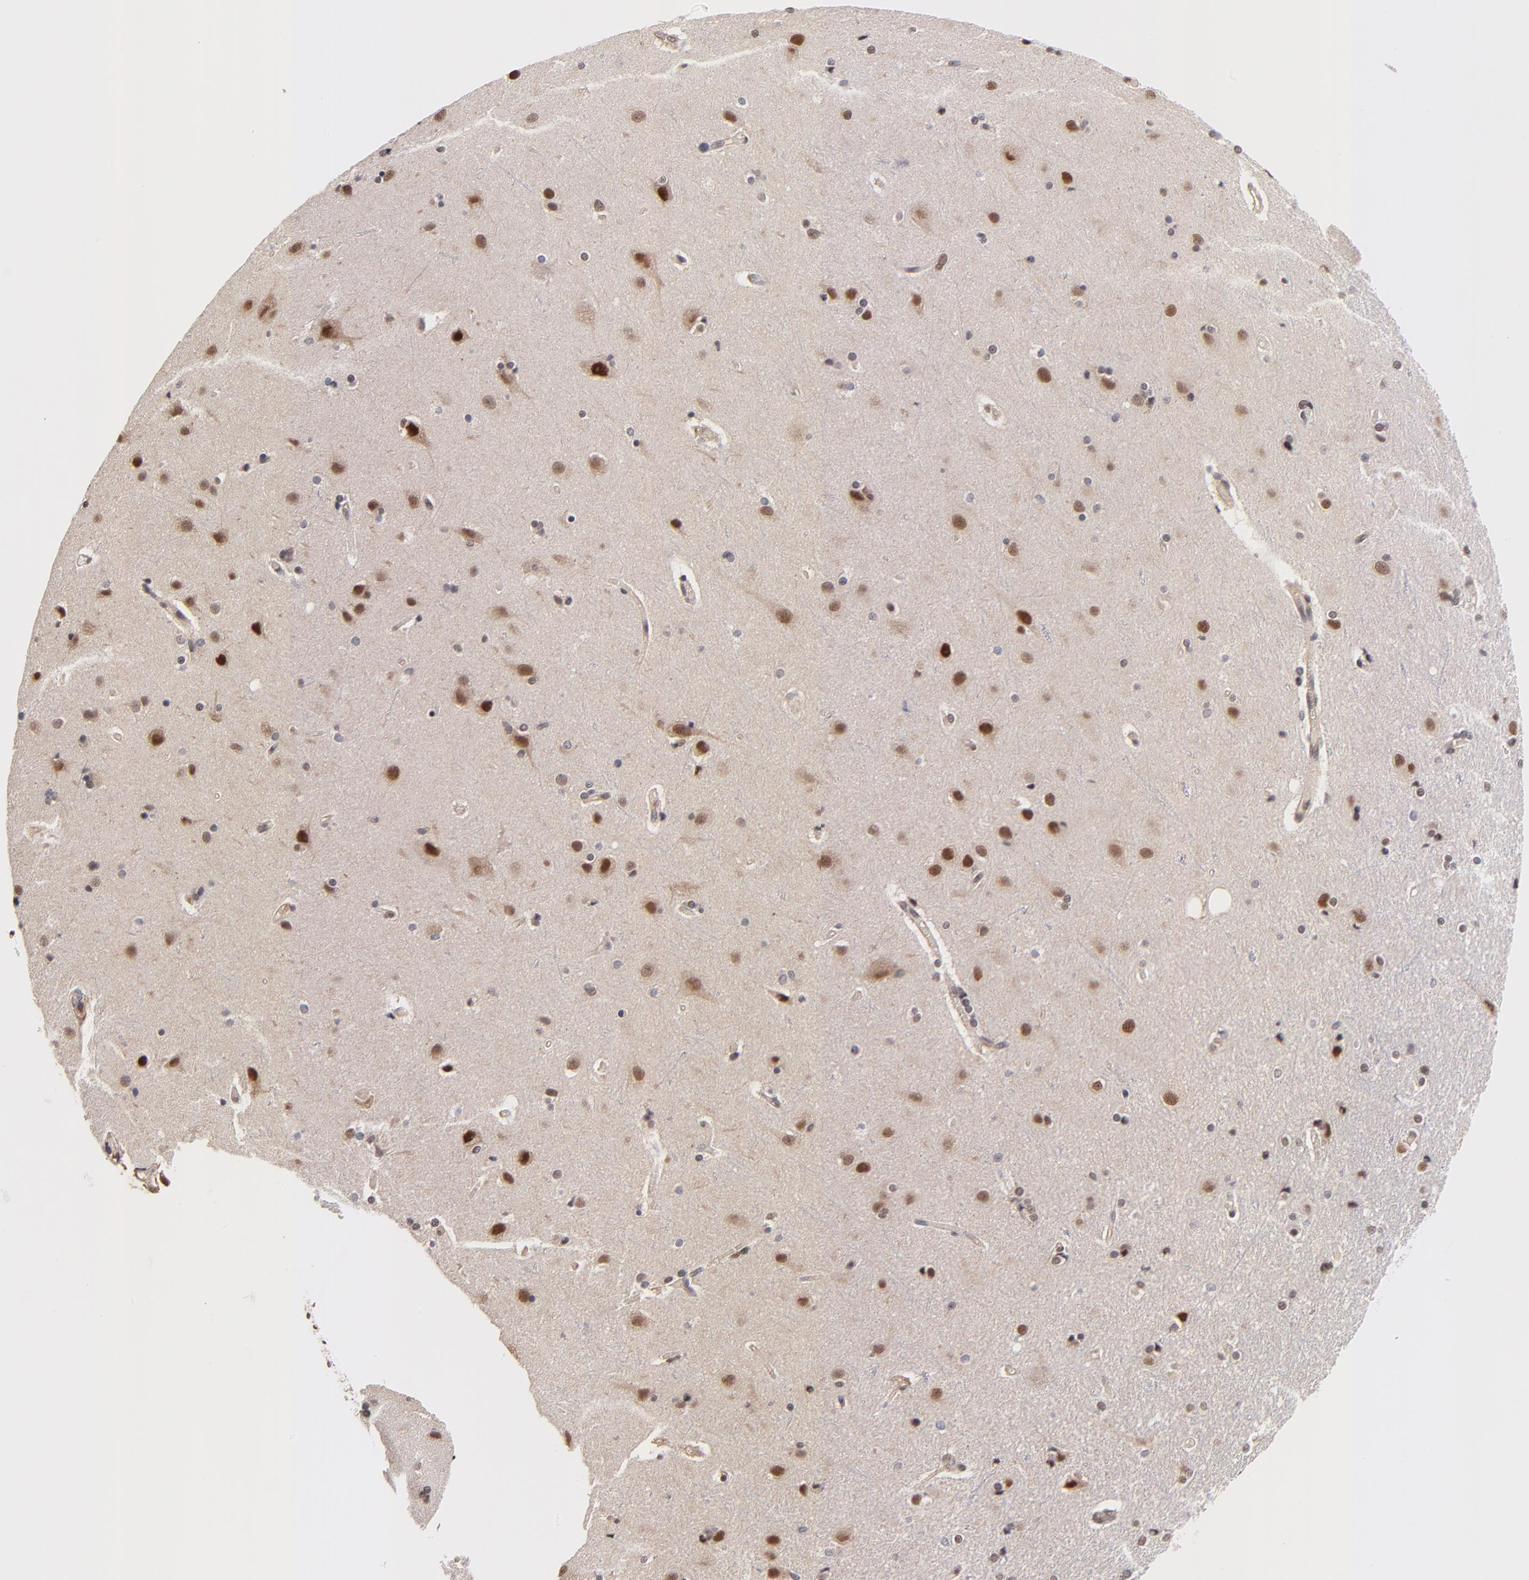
{"staining": {"intensity": "negative", "quantity": "none", "location": "none"}, "tissue": "cerebral cortex", "cell_type": "Endothelial cells", "image_type": "normal", "snomed": [{"axis": "morphology", "description": "Normal tissue, NOS"}, {"axis": "topography", "description": "Cerebral cortex"}], "caption": "This histopathology image is of benign cerebral cortex stained with immunohistochemistry to label a protein in brown with the nuclei are counter-stained blue. There is no positivity in endothelial cells.", "gene": "PSMC4", "patient": {"sex": "male", "age": 62}}